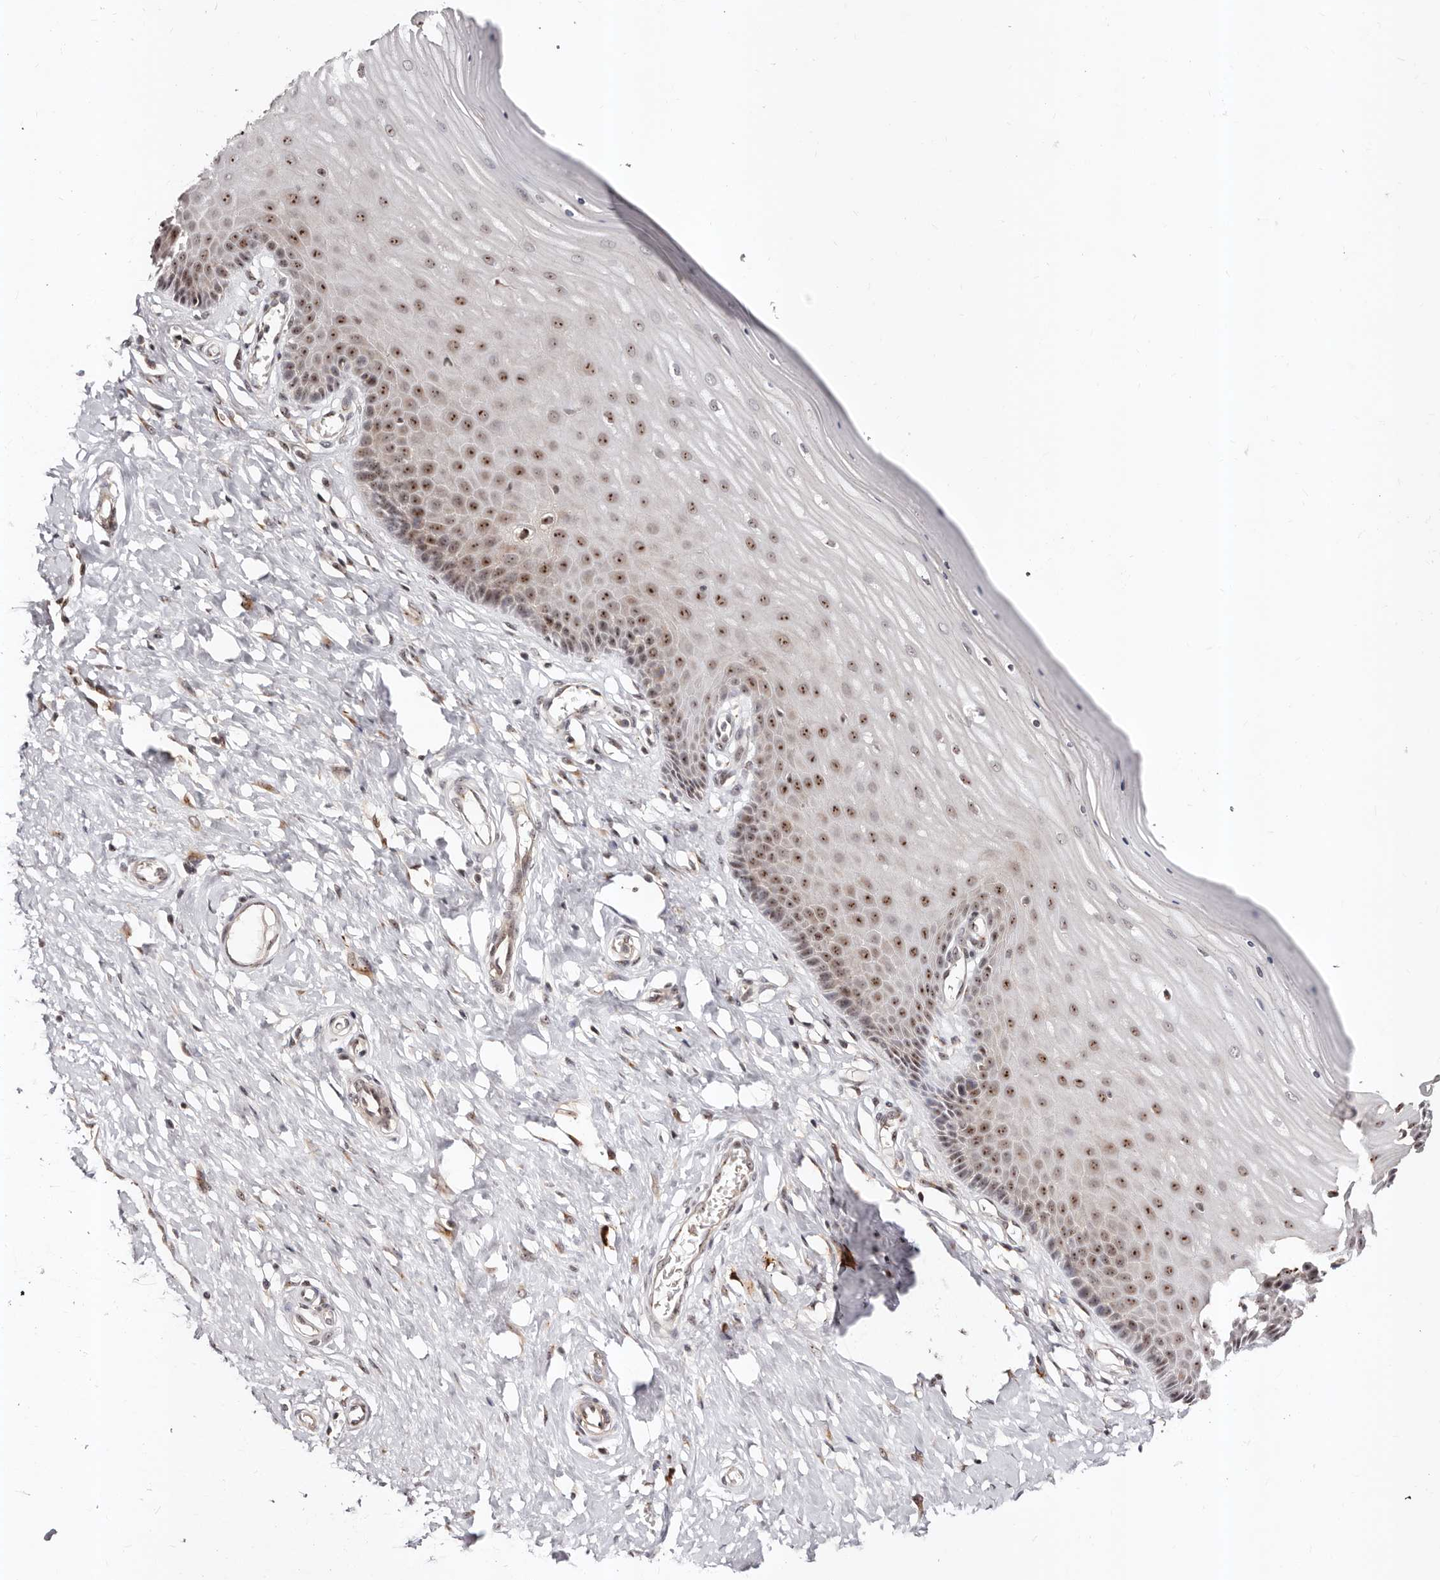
{"staining": {"intensity": "moderate", "quantity": "<25%", "location": "cytoplasmic/membranous,nuclear"}, "tissue": "cervix", "cell_type": "Glandular cells", "image_type": "normal", "snomed": [{"axis": "morphology", "description": "Normal tissue, NOS"}, {"axis": "topography", "description": "Cervix"}], "caption": "High-magnification brightfield microscopy of unremarkable cervix stained with DAB (brown) and counterstained with hematoxylin (blue). glandular cells exhibit moderate cytoplasmic/membranous,nuclear positivity is seen in about<25% of cells.", "gene": "APOL6", "patient": {"sex": "female", "age": 55}}